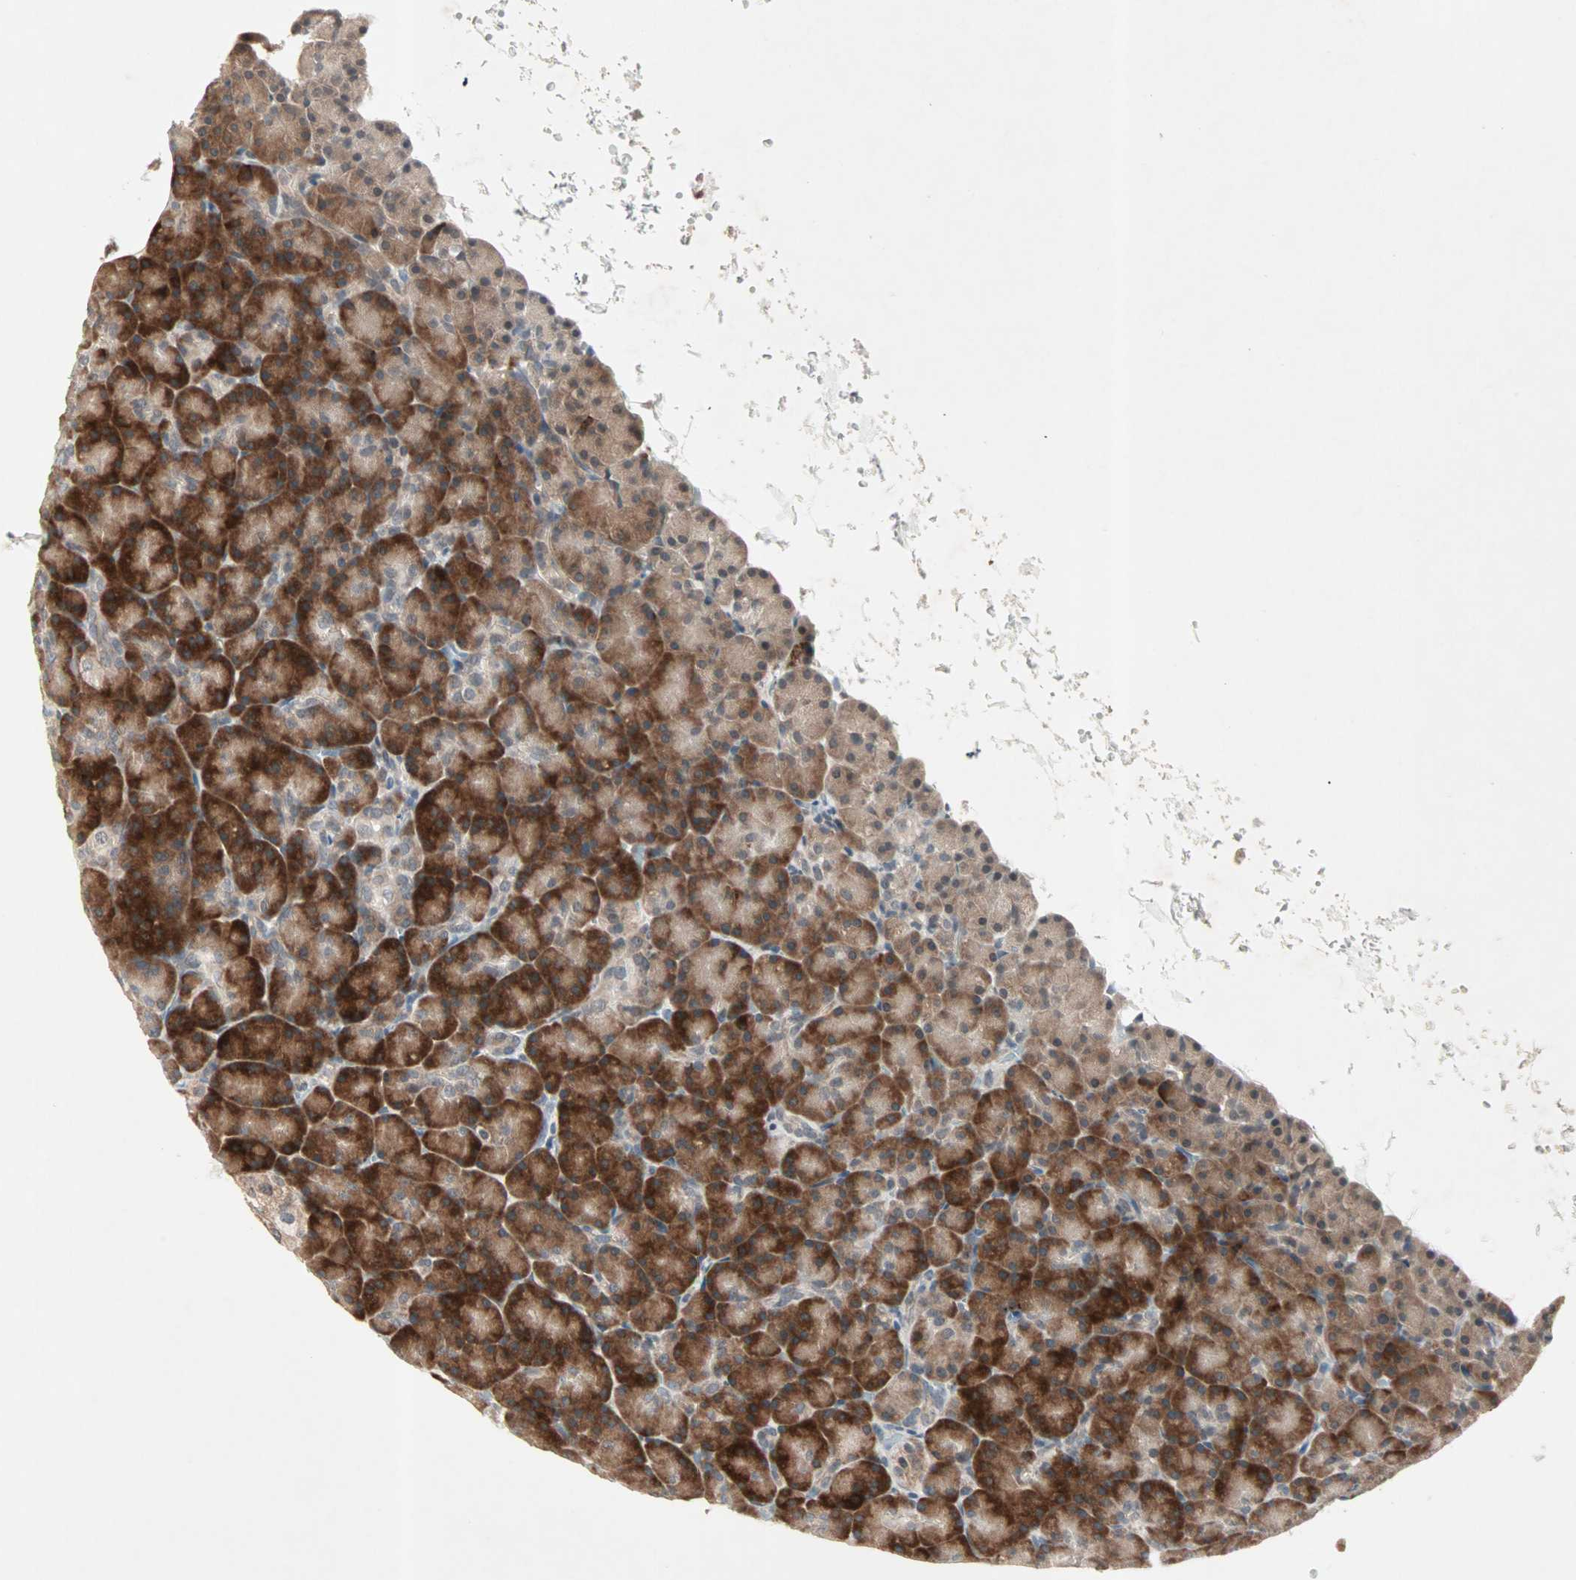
{"staining": {"intensity": "strong", "quantity": ">75%", "location": "cytoplasmic/membranous"}, "tissue": "pancreas", "cell_type": "Exocrine glandular cells", "image_type": "normal", "snomed": [{"axis": "morphology", "description": "Normal tissue, NOS"}, {"axis": "topography", "description": "Pancreas"}], "caption": "DAB (3,3'-diaminobenzidine) immunohistochemical staining of unremarkable pancreas exhibits strong cytoplasmic/membranous protein expression in approximately >75% of exocrine glandular cells.", "gene": "PGBD1", "patient": {"sex": "female", "age": 43}}